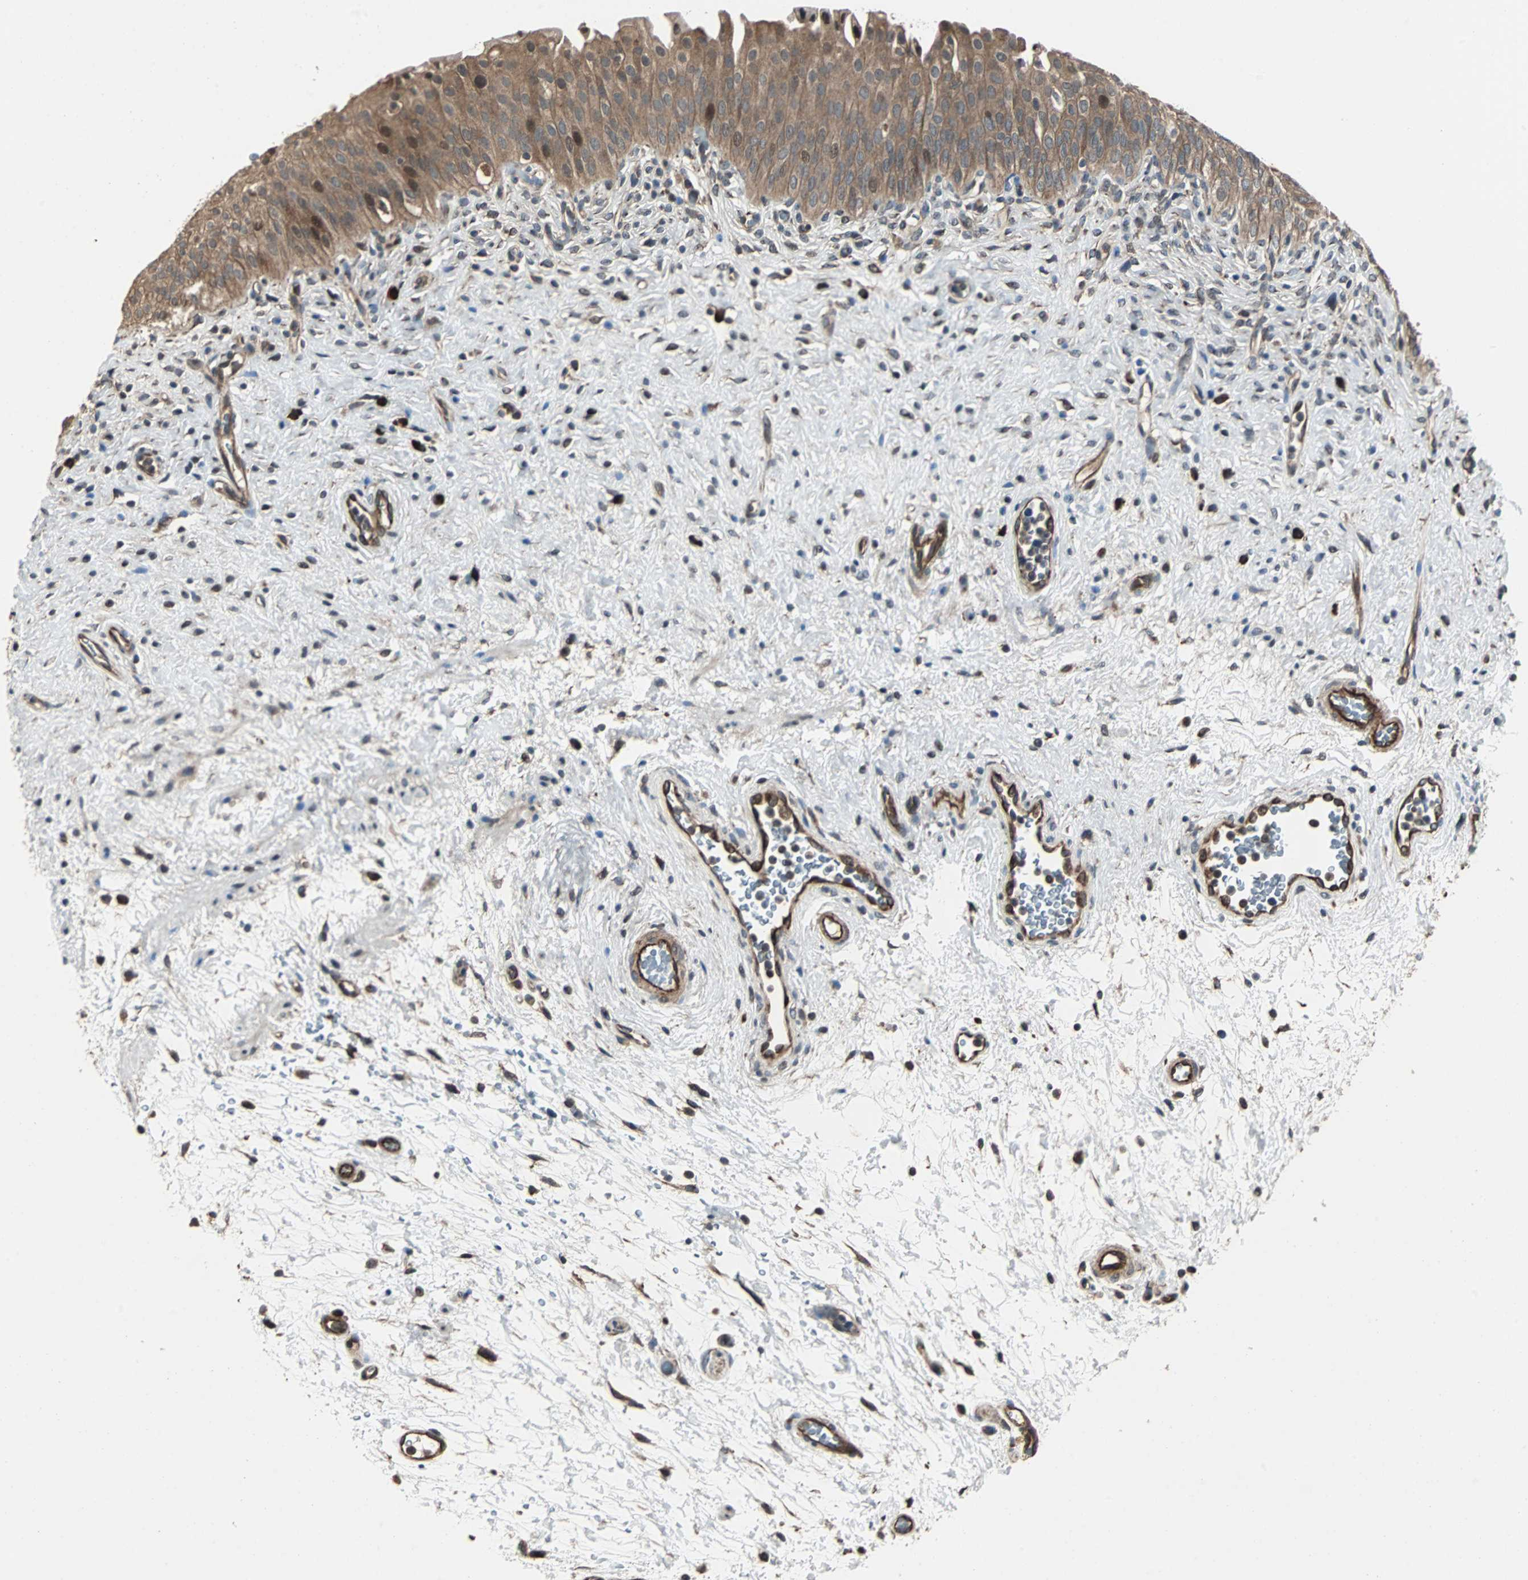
{"staining": {"intensity": "moderate", "quantity": ">75%", "location": "cytoplasmic/membranous,nuclear"}, "tissue": "urinary bladder", "cell_type": "Urothelial cells", "image_type": "normal", "snomed": [{"axis": "morphology", "description": "Normal tissue, NOS"}, {"axis": "morphology", "description": "Urothelial carcinoma, High grade"}, {"axis": "topography", "description": "Urinary bladder"}], "caption": "Immunohistochemistry (IHC) staining of benign urinary bladder, which demonstrates medium levels of moderate cytoplasmic/membranous,nuclear positivity in approximately >75% of urothelial cells indicating moderate cytoplasmic/membranous,nuclear protein expression. The staining was performed using DAB (brown) for protein detection and nuclei were counterstained in hematoxylin (blue).", "gene": "CHP1", "patient": {"sex": "male", "age": 46}}